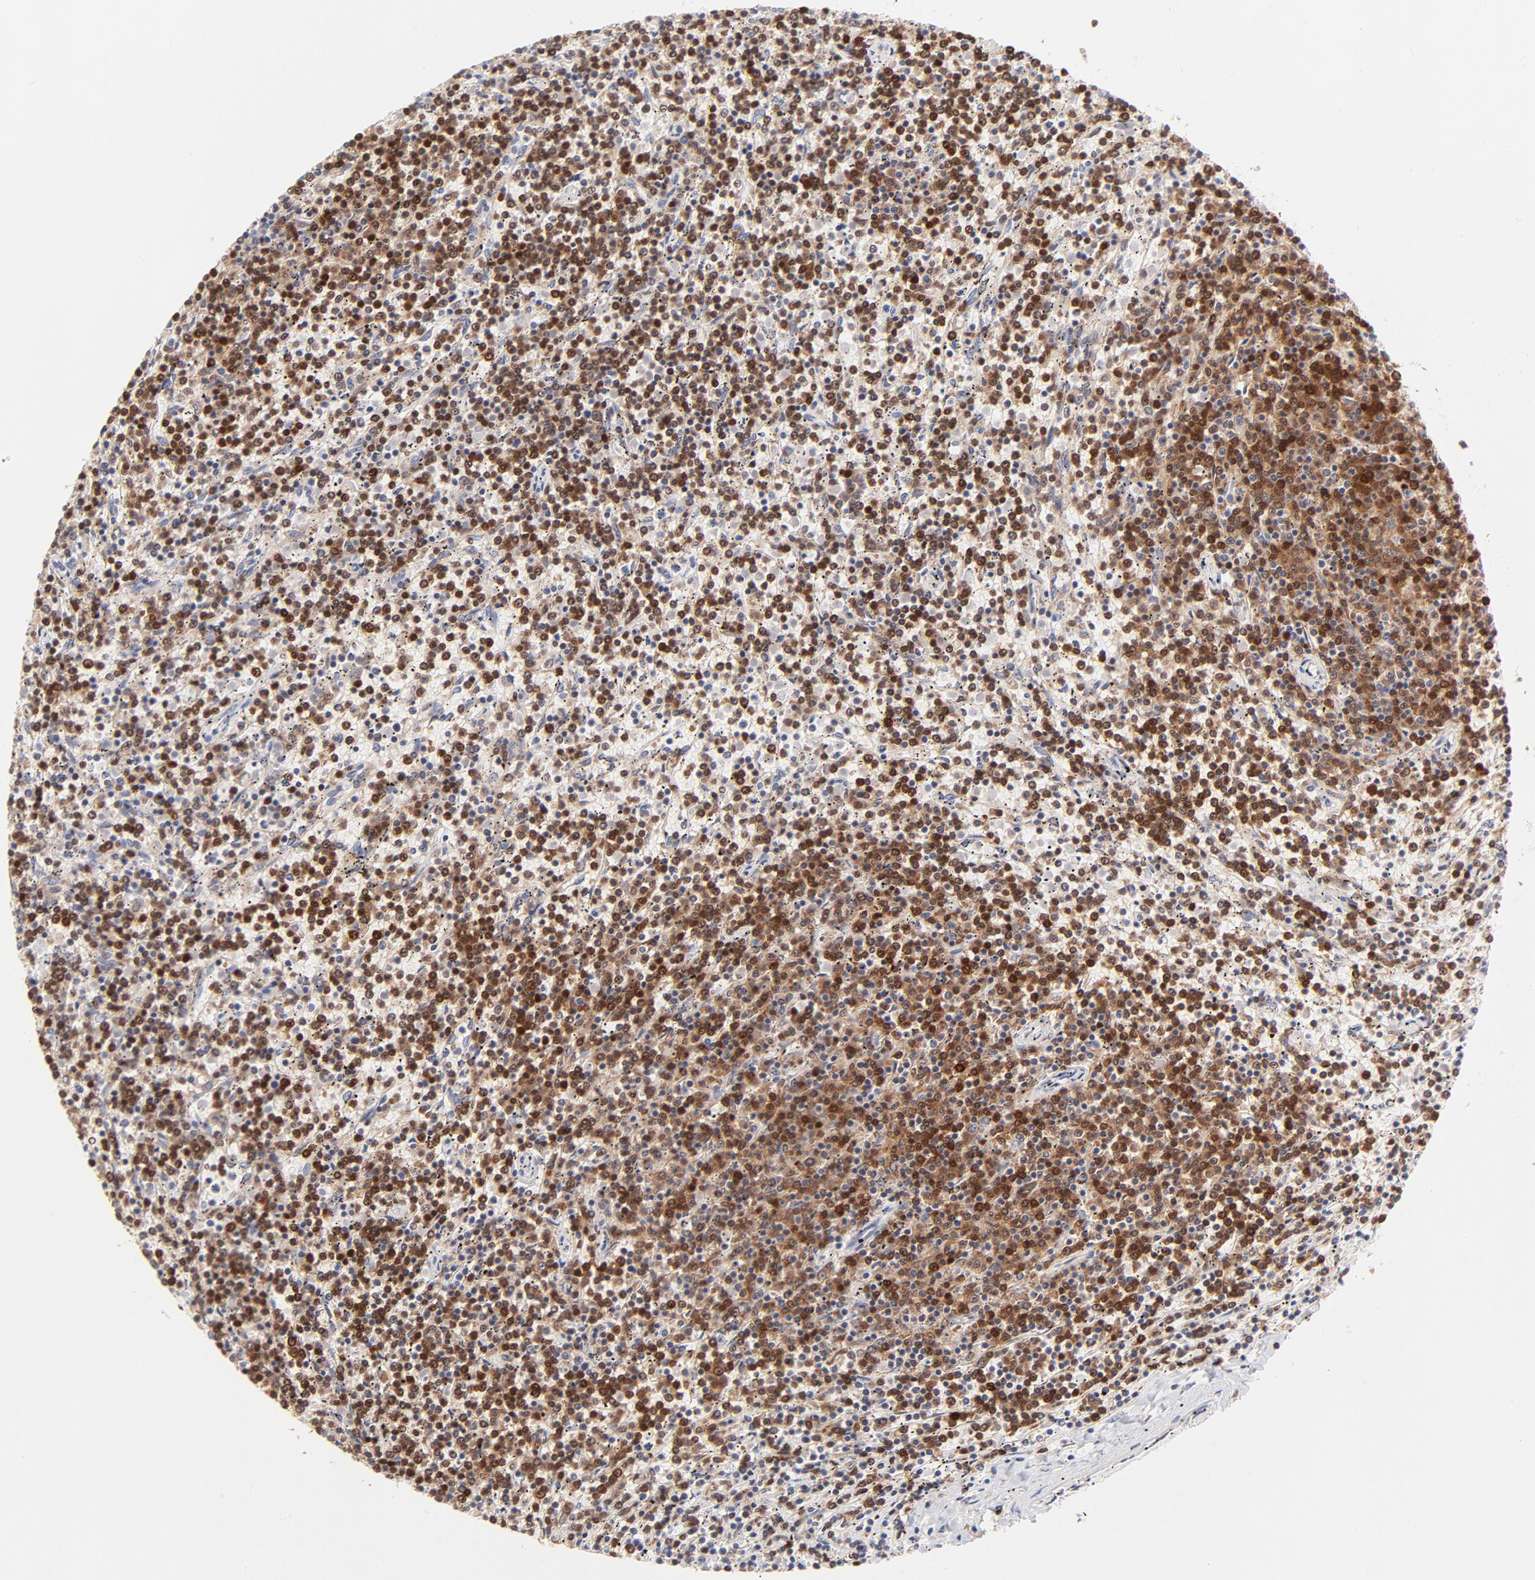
{"staining": {"intensity": "strong", "quantity": "<25%", "location": "cytoplasmic/membranous"}, "tissue": "lymphoma", "cell_type": "Tumor cells", "image_type": "cancer", "snomed": [{"axis": "morphology", "description": "Malignant lymphoma, non-Hodgkin's type, Low grade"}, {"axis": "topography", "description": "Spleen"}], "caption": "Protein staining shows strong cytoplasmic/membranous staining in about <25% of tumor cells in lymphoma.", "gene": "TIMM8A", "patient": {"sex": "female", "age": 50}}